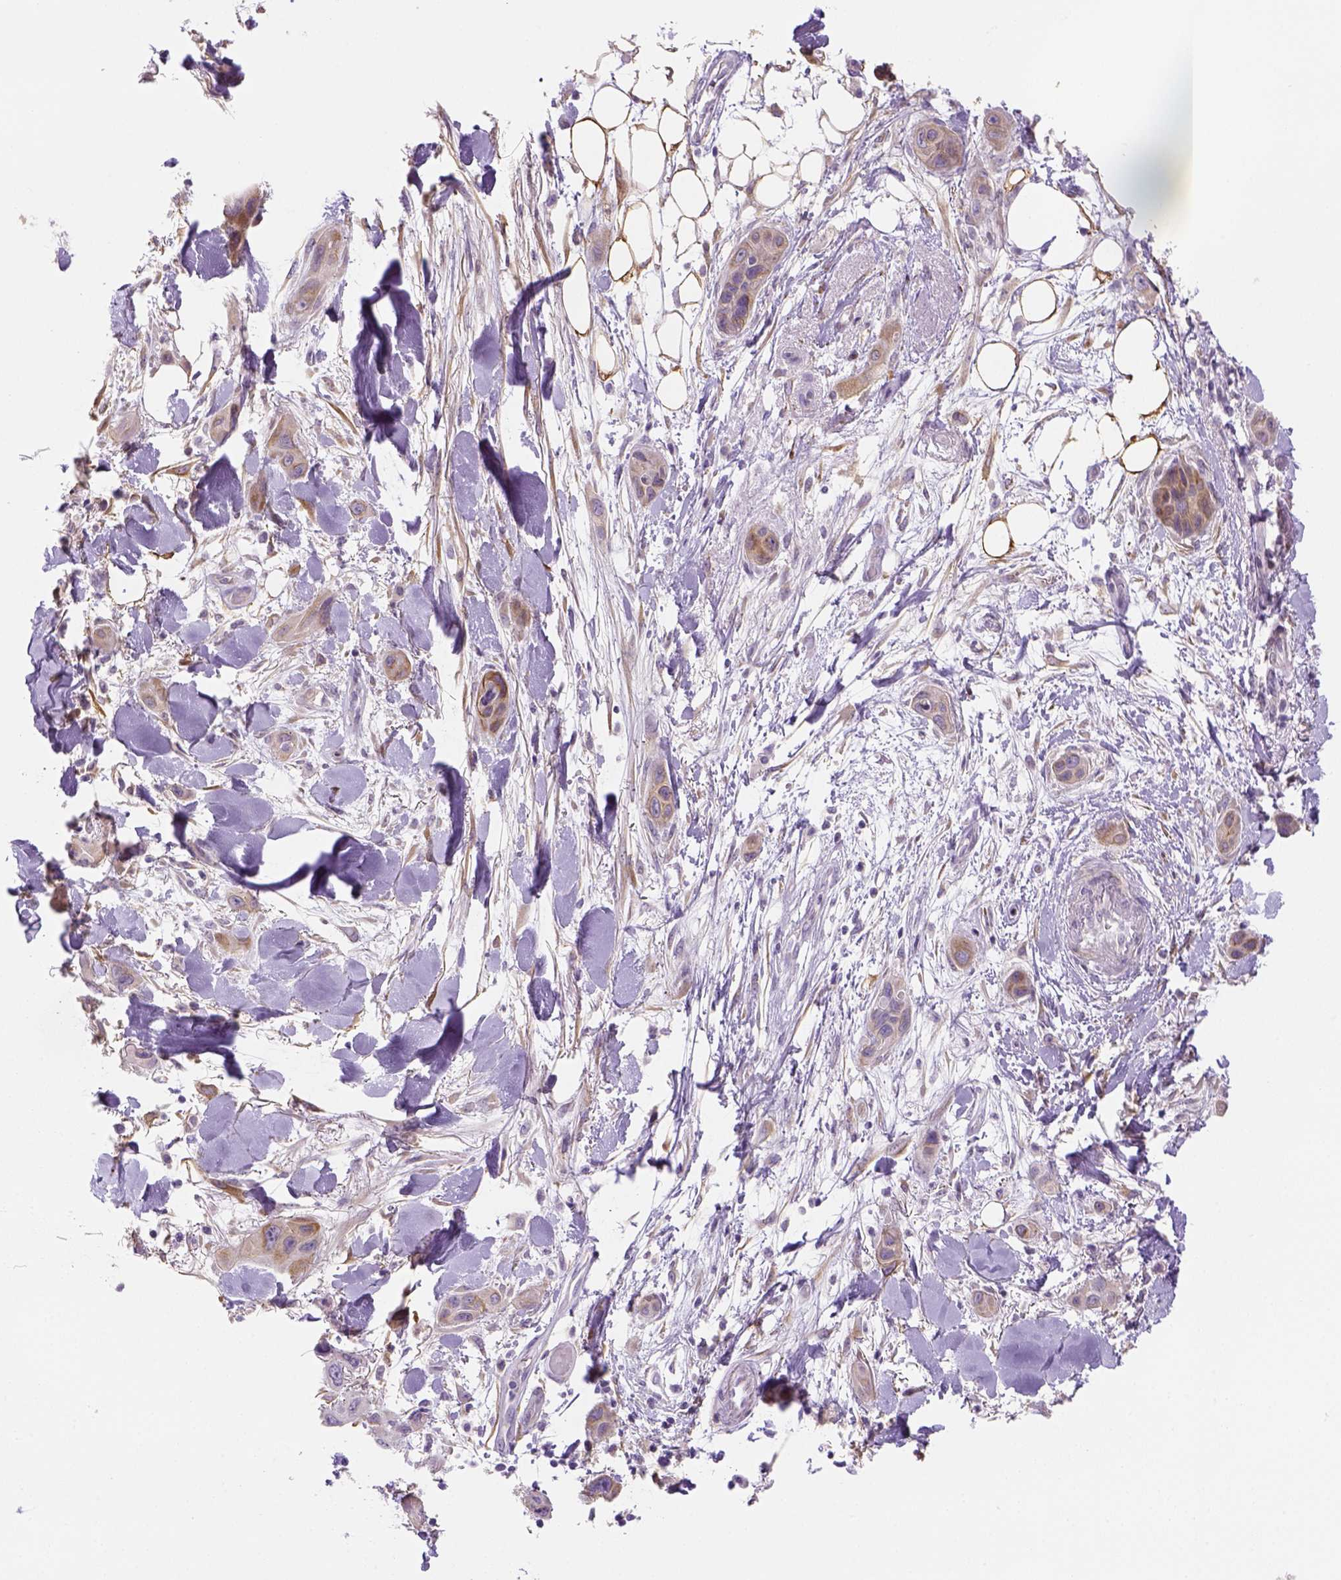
{"staining": {"intensity": "moderate", "quantity": ">75%", "location": "cytoplasmic/membranous"}, "tissue": "skin cancer", "cell_type": "Tumor cells", "image_type": "cancer", "snomed": [{"axis": "morphology", "description": "Squamous cell carcinoma, NOS"}, {"axis": "topography", "description": "Skin"}], "caption": "A micrograph of skin squamous cell carcinoma stained for a protein exhibits moderate cytoplasmic/membranous brown staining in tumor cells.", "gene": "CACNB1", "patient": {"sex": "male", "age": 79}}